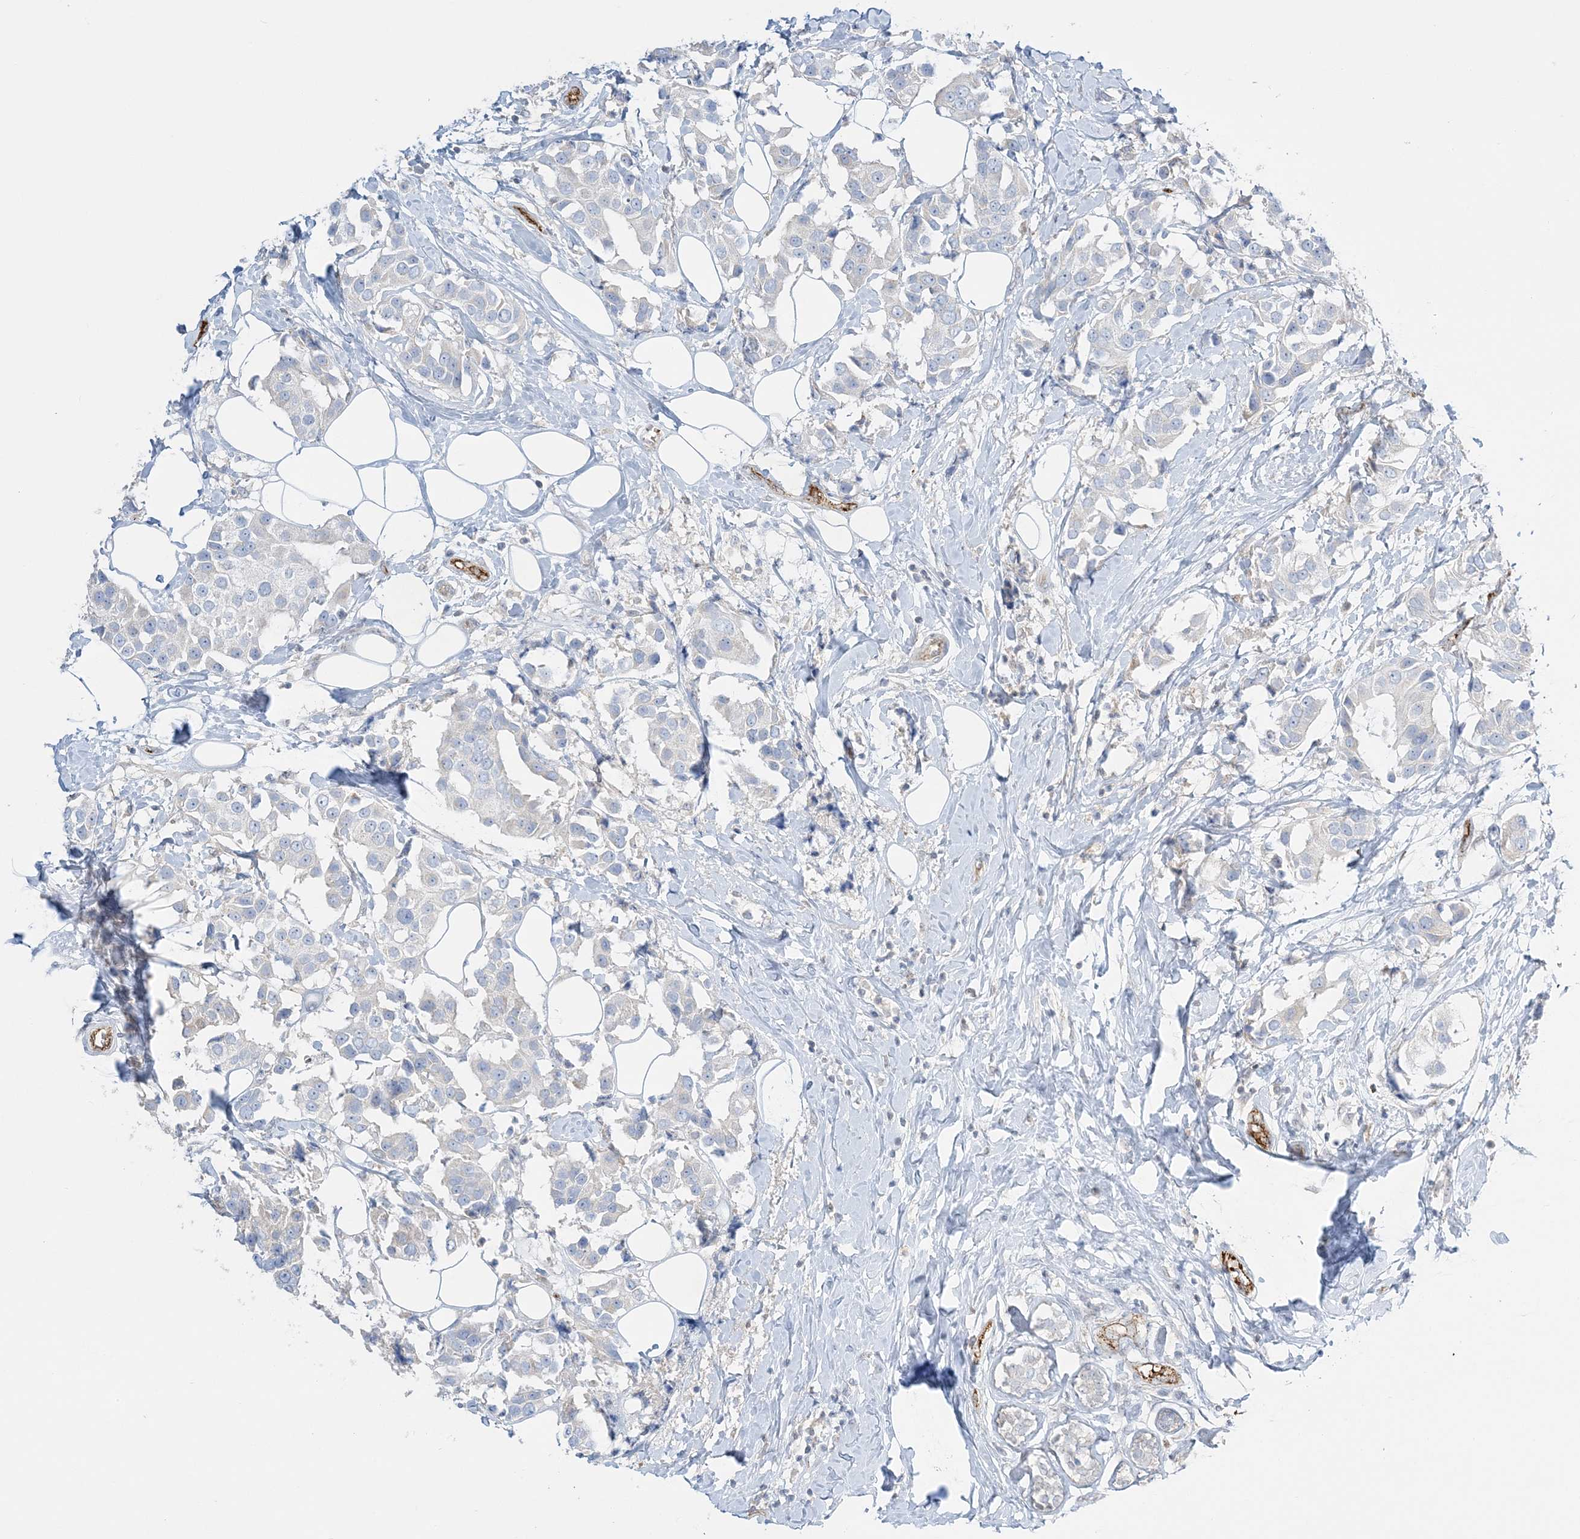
{"staining": {"intensity": "negative", "quantity": "none", "location": "none"}, "tissue": "breast cancer", "cell_type": "Tumor cells", "image_type": "cancer", "snomed": [{"axis": "morphology", "description": "Normal tissue, NOS"}, {"axis": "morphology", "description": "Duct carcinoma"}, {"axis": "topography", "description": "Breast"}], "caption": "An immunohistochemistry histopathology image of breast cancer is shown. There is no staining in tumor cells of breast cancer.", "gene": "INPP1", "patient": {"sex": "female", "age": 39}}